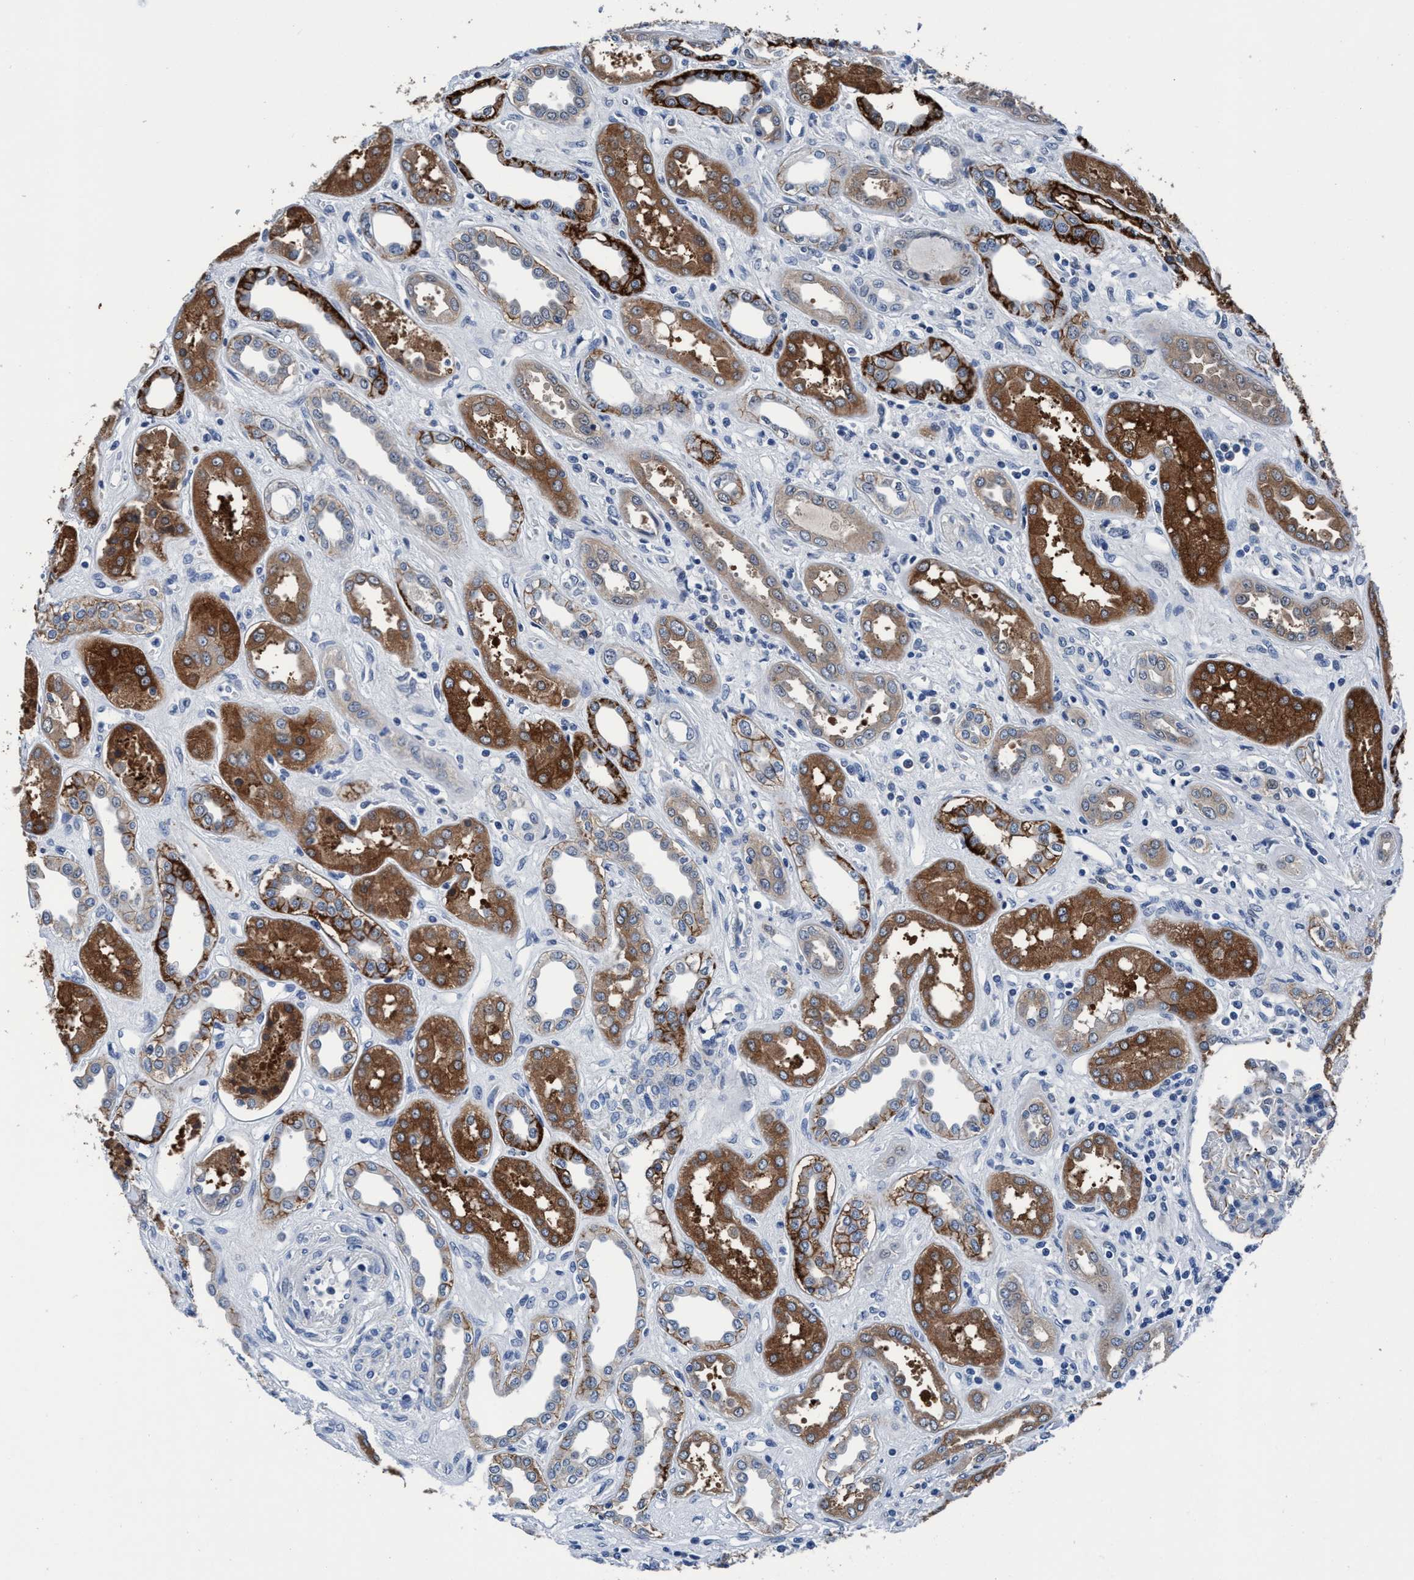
{"staining": {"intensity": "moderate", "quantity": "<25%", "location": "cytoplasmic/membranous"}, "tissue": "kidney", "cell_type": "Cells in glomeruli", "image_type": "normal", "snomed": [{"axis": "morphology", "description": "Normal tissue, NOS"}, {"axis": "topography", "description": "Kidney"}], "caption": "The histopathology image demonstrates a brown stain indicating the presence of a protein in the cytoplasmic/membranous of cells in glomeruli in kidney. The protein is stained brown, and the nuclei are stained in blue (DAB IHC with brightfield microscopy, high magnification).", "gene": "TMEM94", "patient": {"sex": "male", "age": 59}}